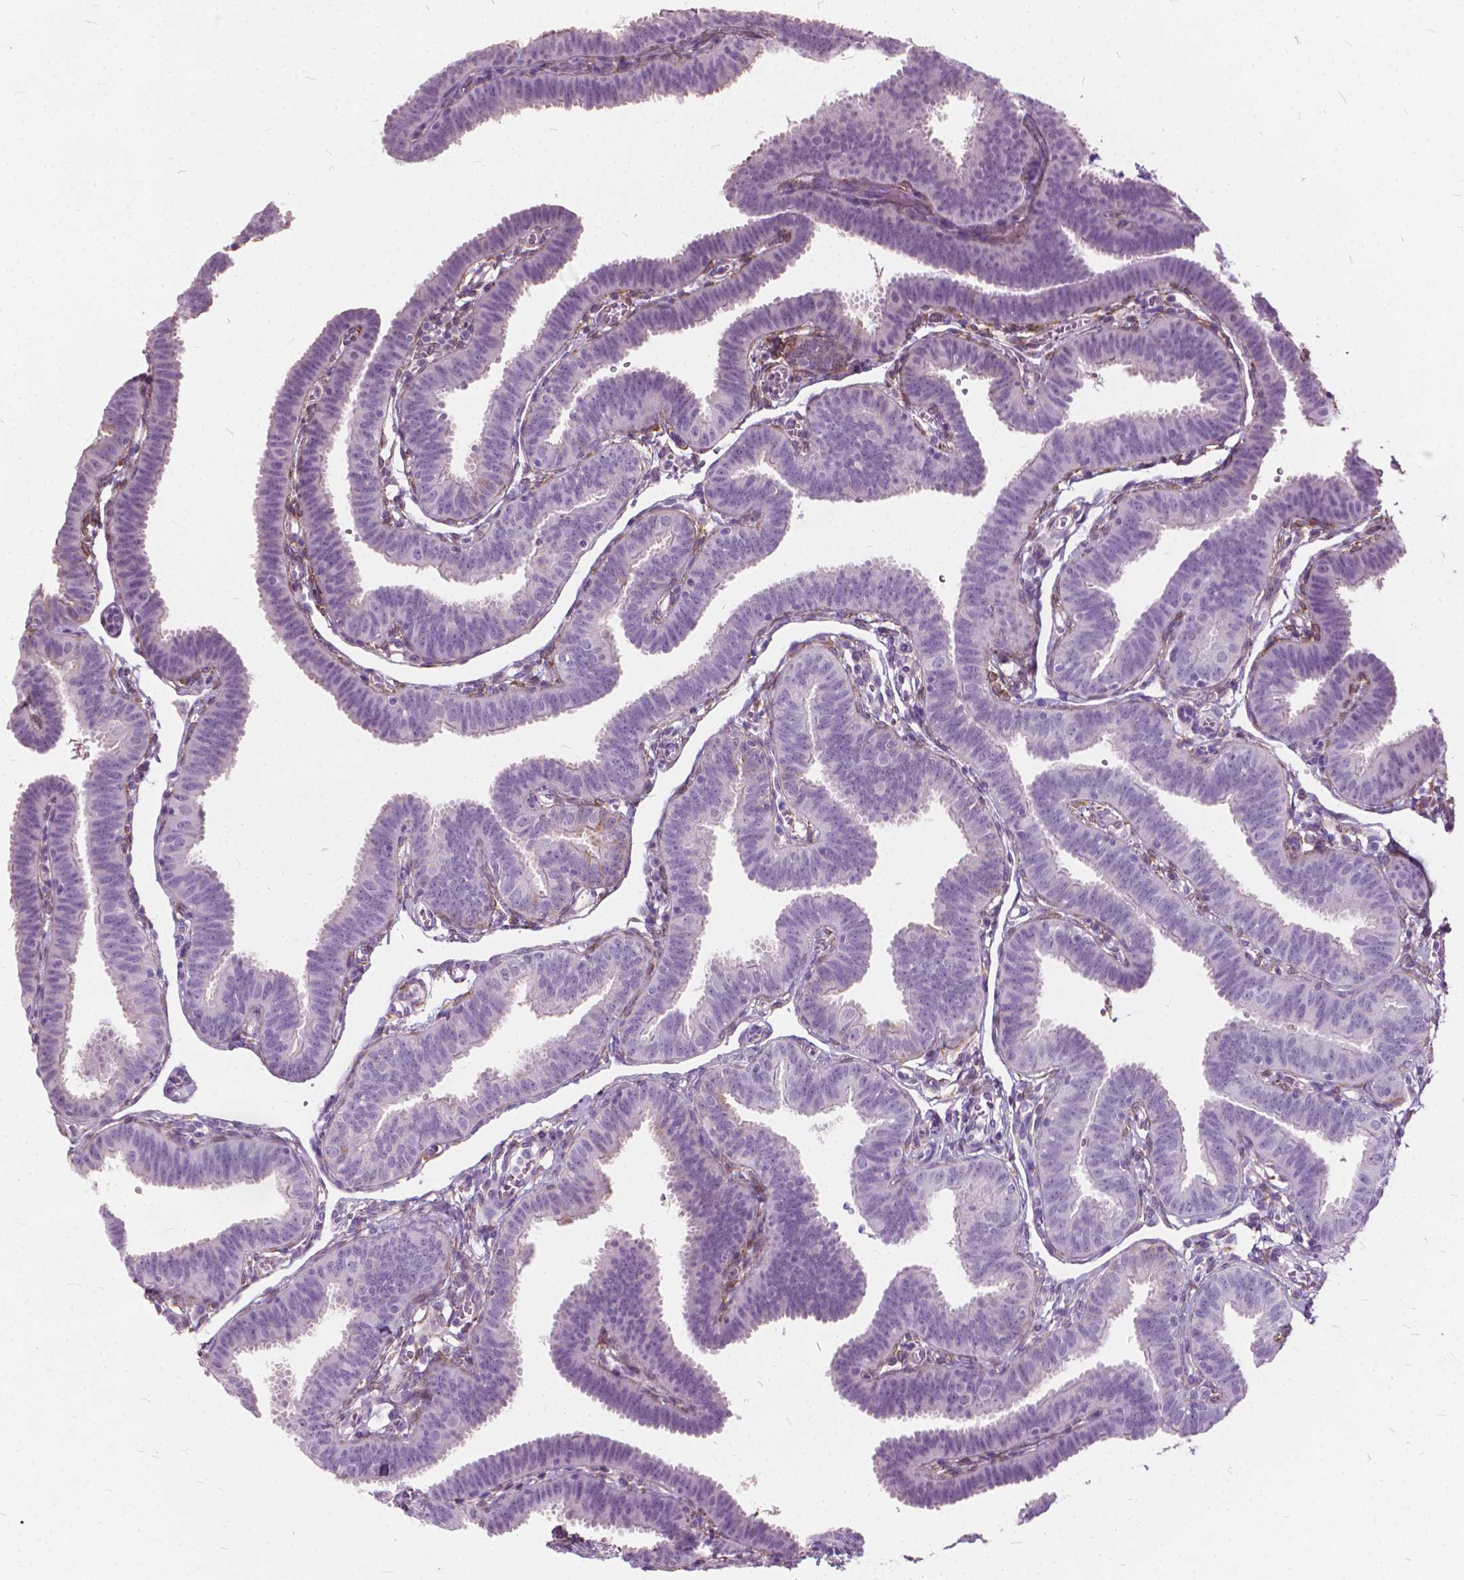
{"staining": {"intensity": "negative", "quantity": "none", "location": "none"}, "tissue": "fallopian tube", "cell_type": "Glandular cells", "image_type": "normal", "snomed": [{"axis": "morphology", "description": "Normal tissue, NOS"}, {"axis": "topography", "description": "Fallopian tube"}], "caption": "Glandular cells show no significant protein expression in normal fallopian tube. Brightfield microscopy of IHC stained with DAB (3,3'-diaminobenzidine) (brown) and hematoxylin (blue), captured at high magnification.", "gene": "DNM1", "patient": {"sex": "female", "age": 25}}